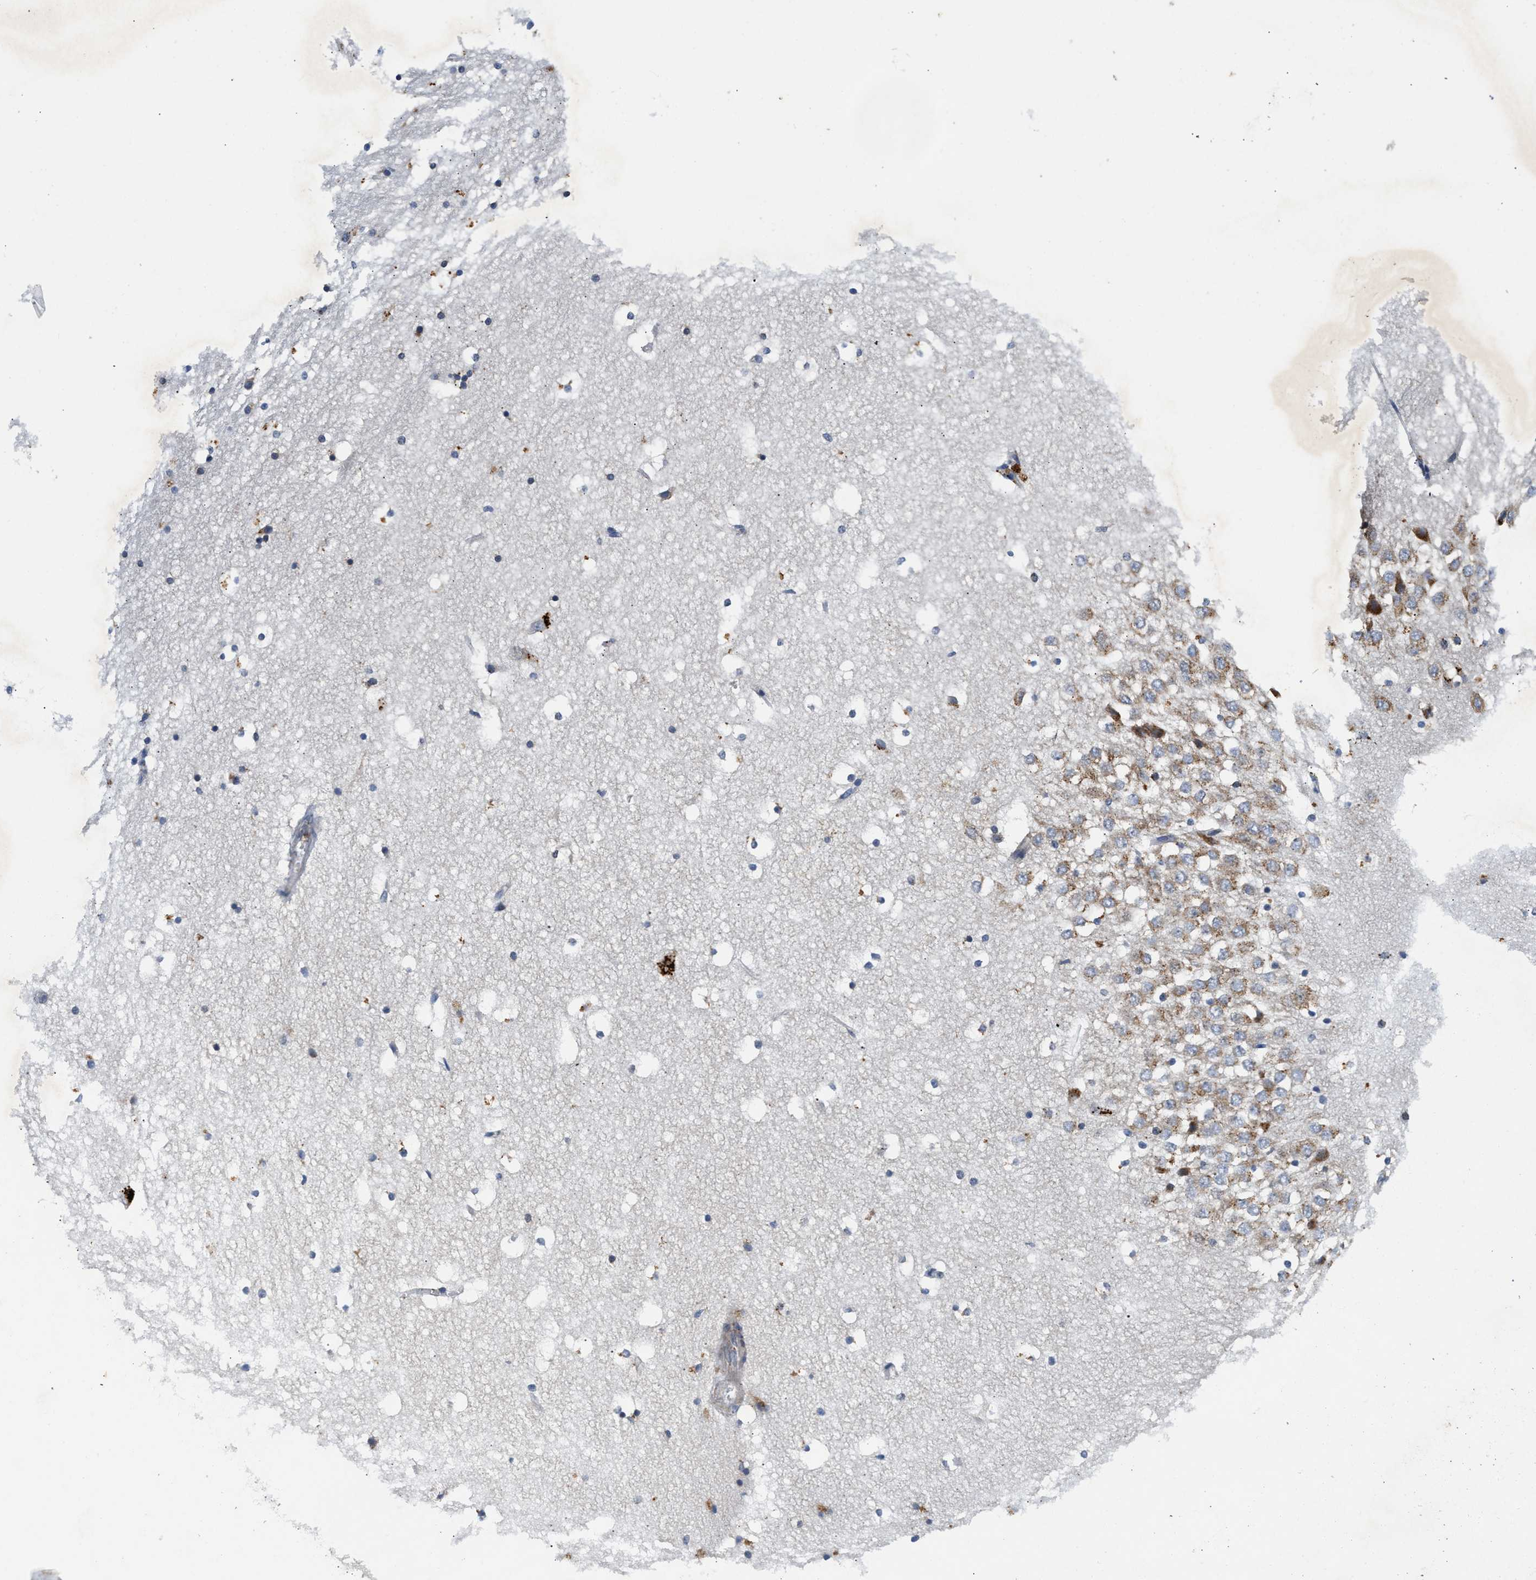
{"staining": {"intensity": "negative", "quantity": "none", "location": "none"}, "tissue": "hippocampus", "cell_type": "Glial cells", "image_type": "normal", "snomed": [{"axis": "morphology", "description": "Normal tissue, NOS"}, {"axis": "topography", "description": "Hippocampus"}], "caption": "Image shows no significant protein staining in glial cells of unremarkable hippocampus.", "gene": "PPM1L", "patient": {"sex": "male", "age": 45}}